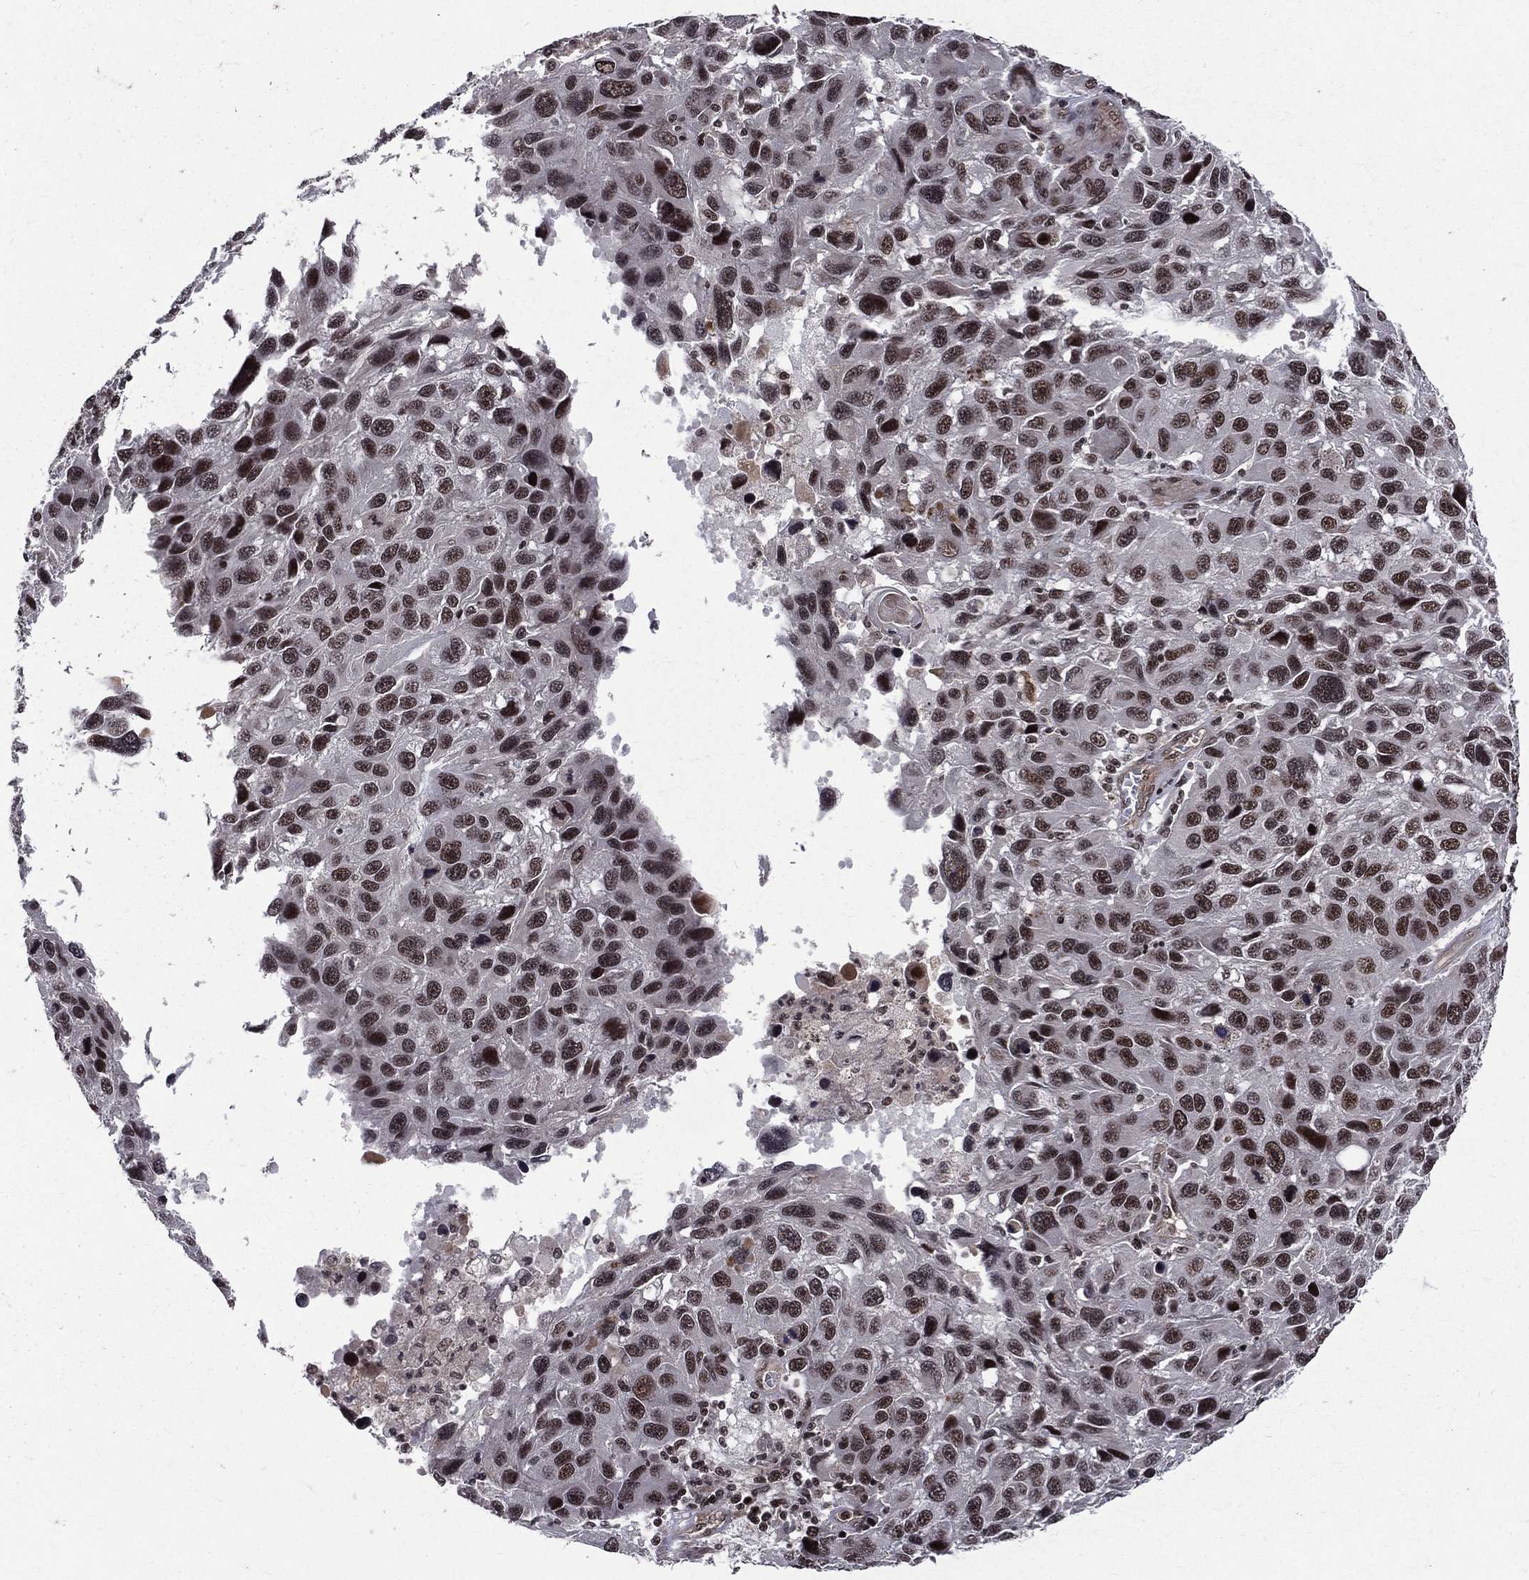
{"staining": {"intensity": "strong", "quantity": ">75%", "location": "nuclear"}, "tissue": "melanoma", "cell_type": "Tumor cells", "image_type": "cancer", "snomed": [{"axis": "morphology", "description": "Malignant melanoma, NOS"}, {"axis": "topography", "description": "Skin"}], "caption": "Immunohistochemistry staining of malignant melanoma, which exhibits high levels of strong nuclear expression in approximately >75% of tumor cells indicating strong nuclear protein expression. The staining was performed using DAB (brown) for protein detection and nuclei were counterstained in hematoxylin (blue).", "gene": "SMC3", "patient": {"sex": "male", "age": 53}}